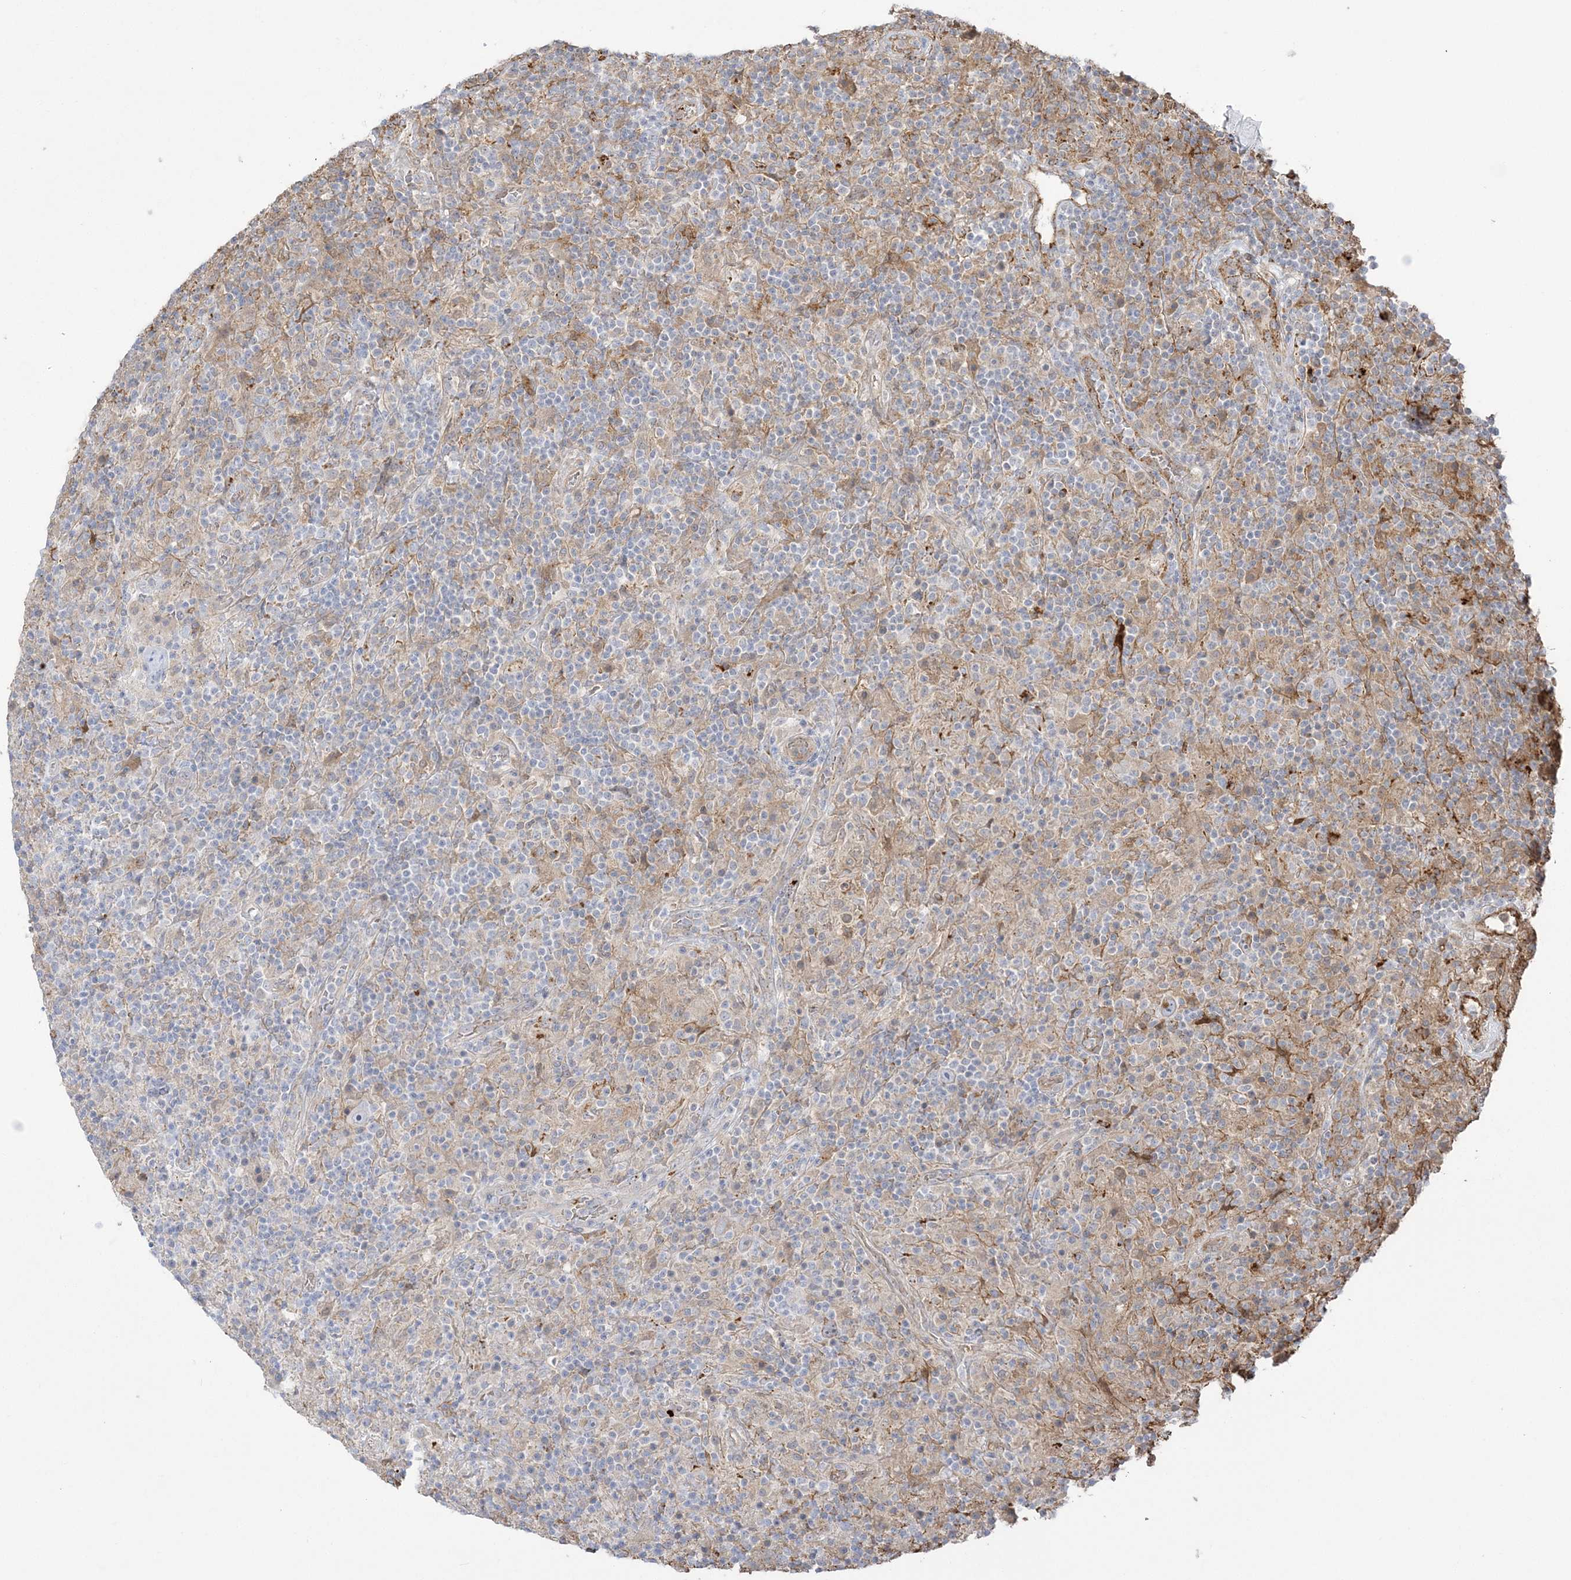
{"staining": {"intensity": "negative", "quantity": "none", "location": "none"}, "tissue": "lymphoma", "cell_type": "Tumor cells", "image_type": "cancer", "snomed": [{"axis": "morphology", "description": "Hodgkin's disease, NOS"}, {"axis": "topography", "description": "Lymph node"}], "caption": "This is a micrograph of IHC staining of Hodgkin's disease, which shows no positivity in tumor cells.", "gene": "HAAO", "patient": {"sex": "male", "age": 70}}